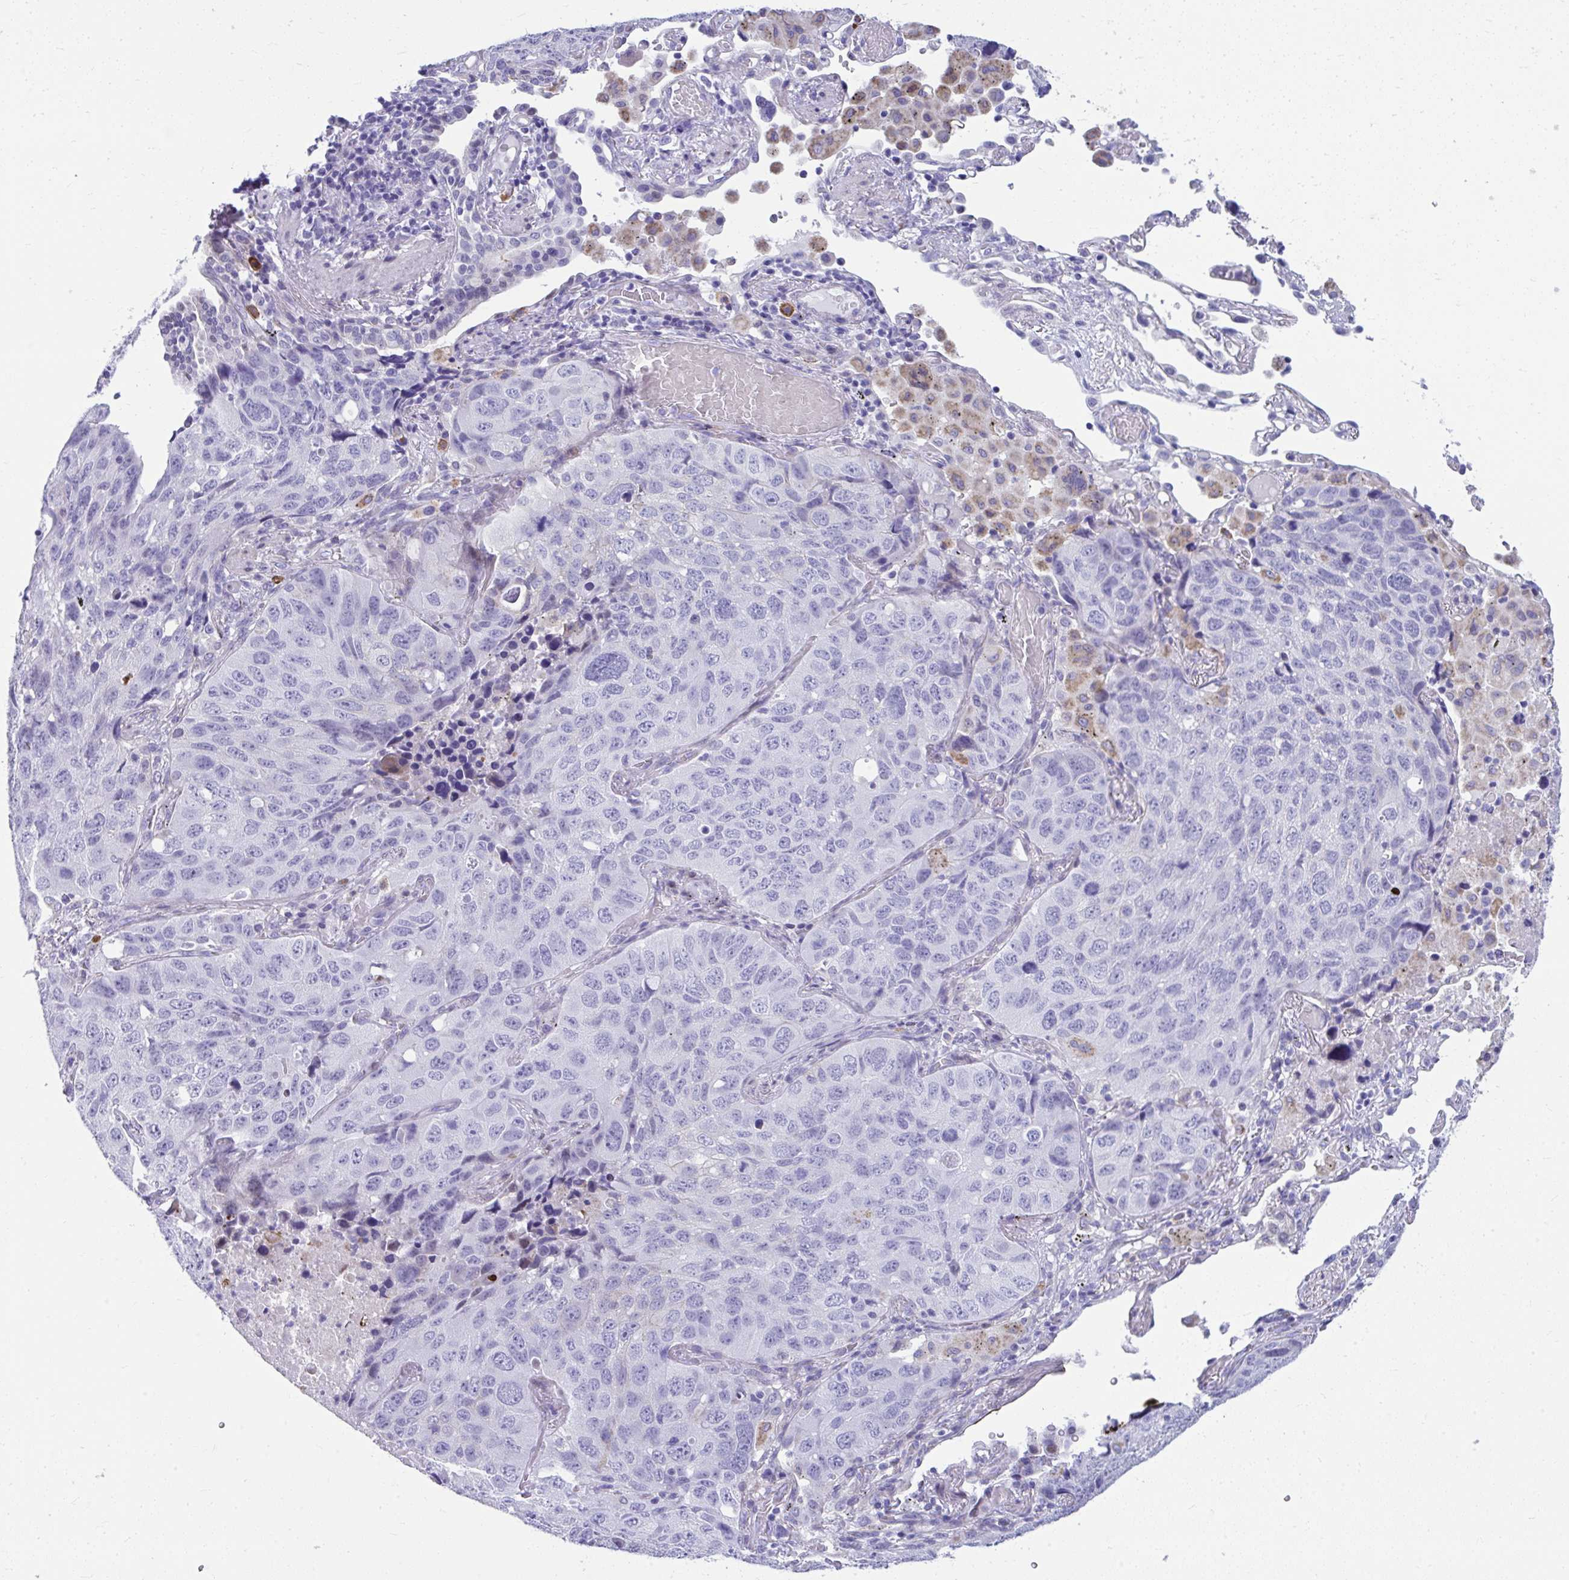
{"staining": {"intensity": "negative", "quantity": "none", "location": "none"}, "tissue": "lung cancer", "cell_type": "Tumor cells", "image_type": "cancer", "snomed": [{"axis": "morphology", "description": "Squamous cell carcinoma, NOS"}, {"axis": "topography", "description": "Lung"}], "caption": "IHC image of squamous cell carcinoma (lung) stained for a protein (brown), which reveals no staining in tumor cells. (Stains: DAB (3,3'-diaminobenzidine) immunohistochemistry with hematoxylin counter stain, Microscopy: brightfield microscopy at high magnification).", "gene": "ISL1", "patient": {"sex": "male", "age": 60}}